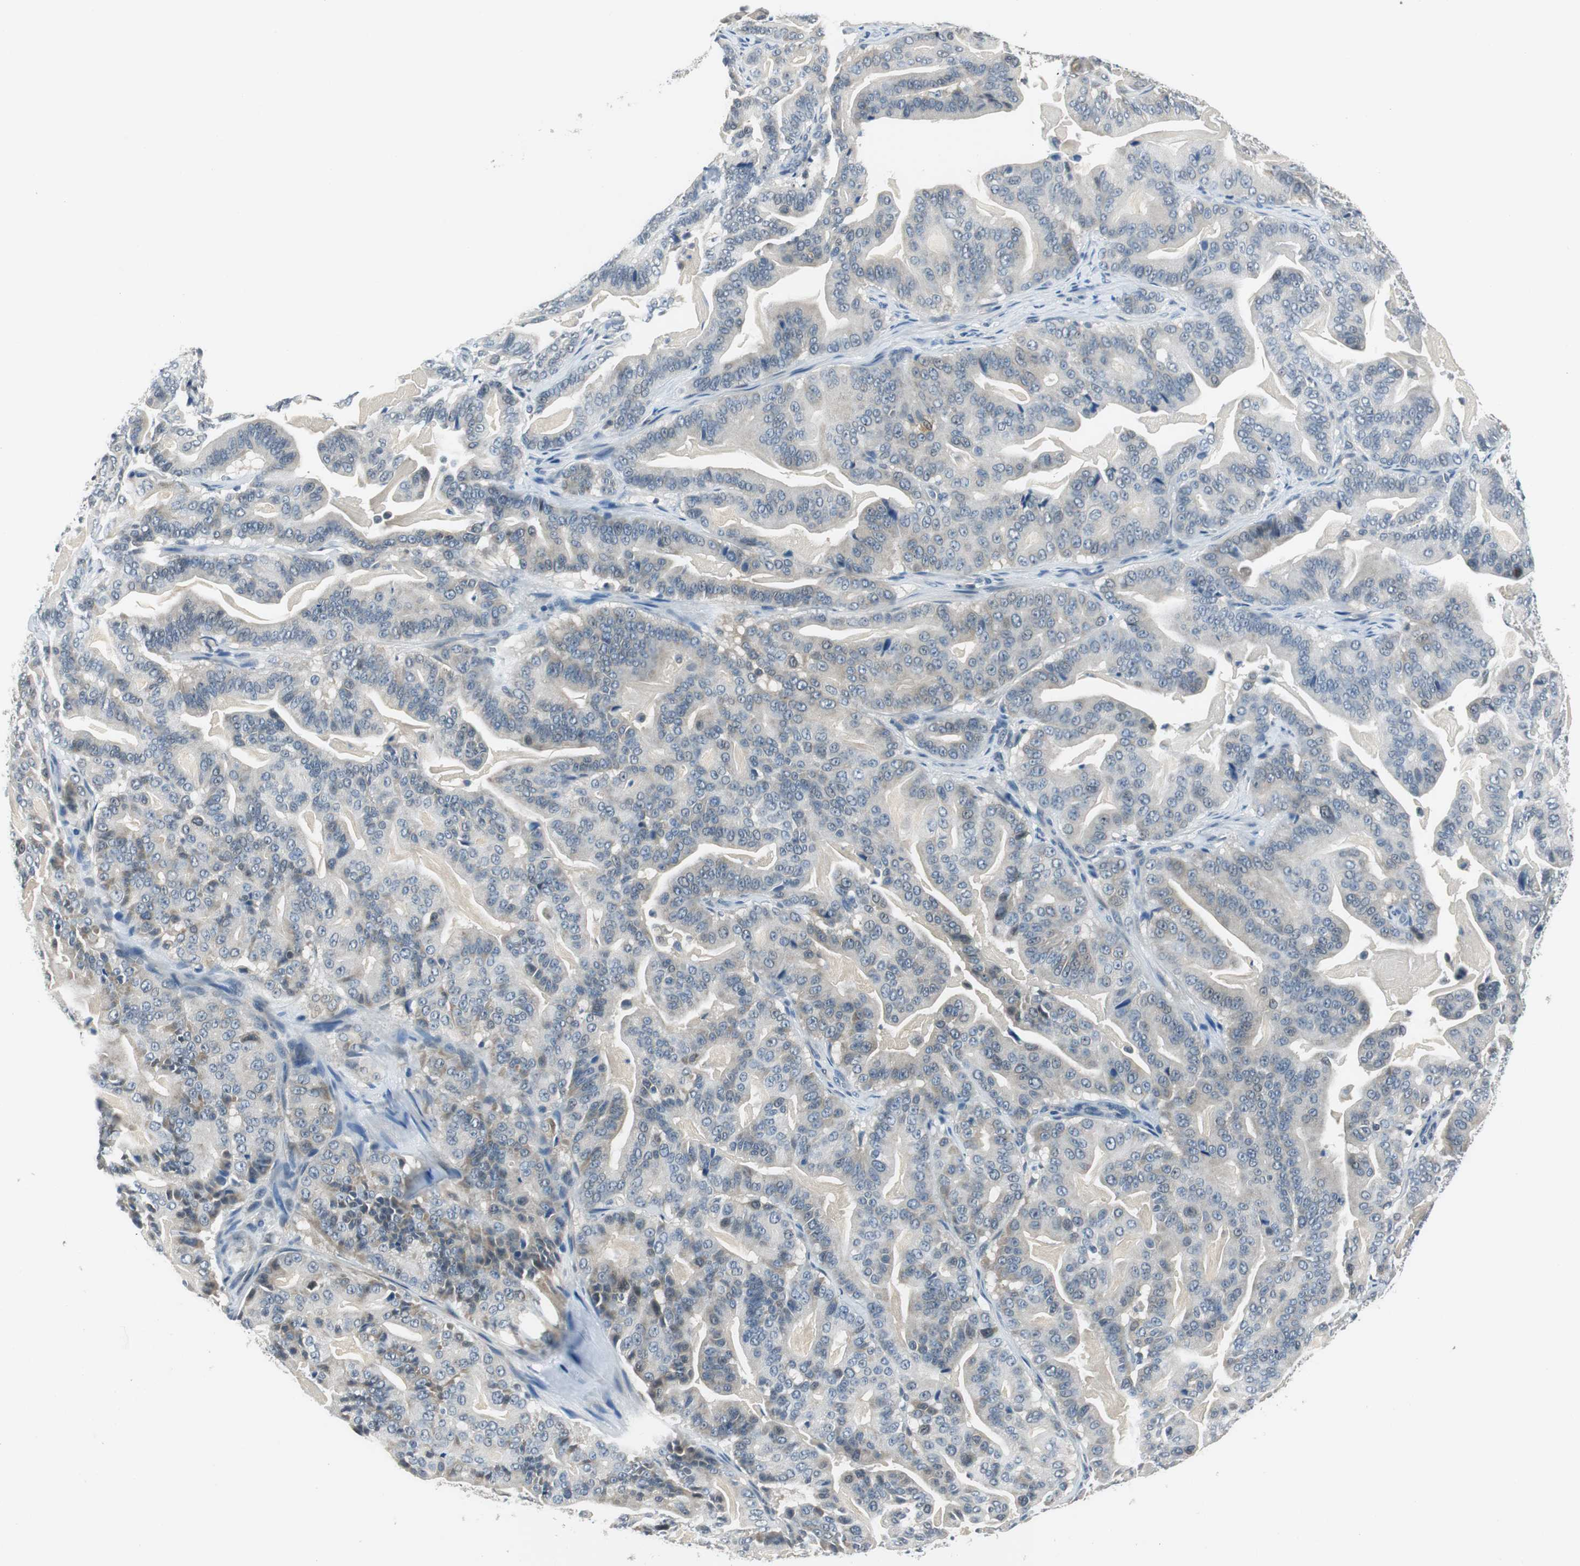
{"staining": {"intensity": "weak", "quantity": "<25%", "location": "cytoplasmic/membranous"}, "tissue": "pancreatic cancer", "cell_type": "Tumor cells", "image_type": "cancer", "snomed": [{"axis": "morphology", "description": "Adenocarcinoma, NOS"}, {"axis": "topography", "description": "Pancreas"}], "caption": "The photomicrograph demonstrates no staining of tumor cells in pancreatic cancer (adenocarcinoma).", "gene": "ME1", "patient": {"sex": "male", "age": 63}}